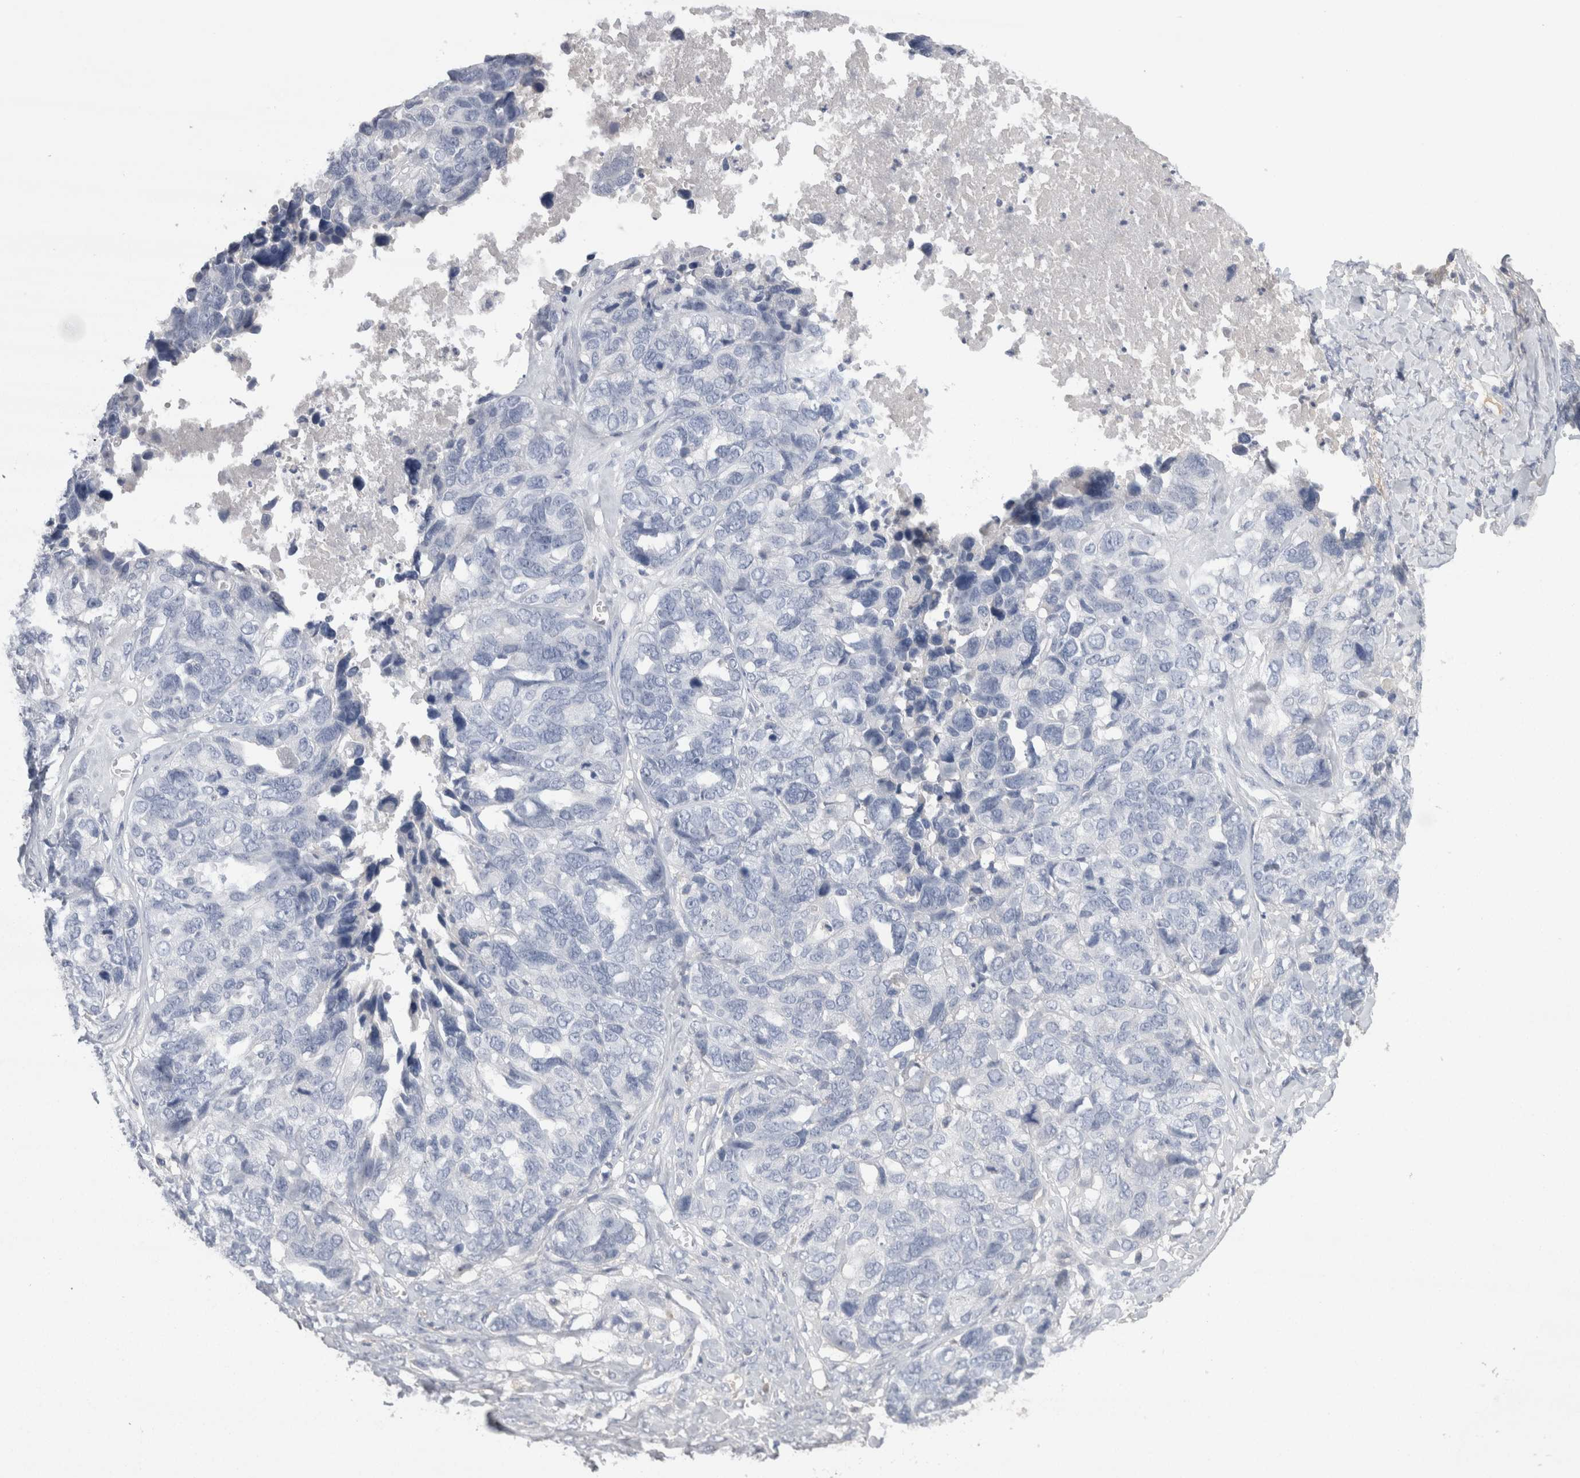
{"staining": {"intensity": "negative", "quantity": "none", "location": "none"}, "tissue": "ovarian cancer", "cell_type": "Tumor cells", "image_type": "cancer", "snomed": [{"axis": "morphology", "description": "Cystadenocarcinoma, serous, NOS"}, {"axis": "topography", "description": "Ovary"}], "caption": "The micrograph demonstrates no significant expression in tumor cells of ovarian cancer.", "gene": "REG1A", "patient": {"sex": "female", "age": 79}}